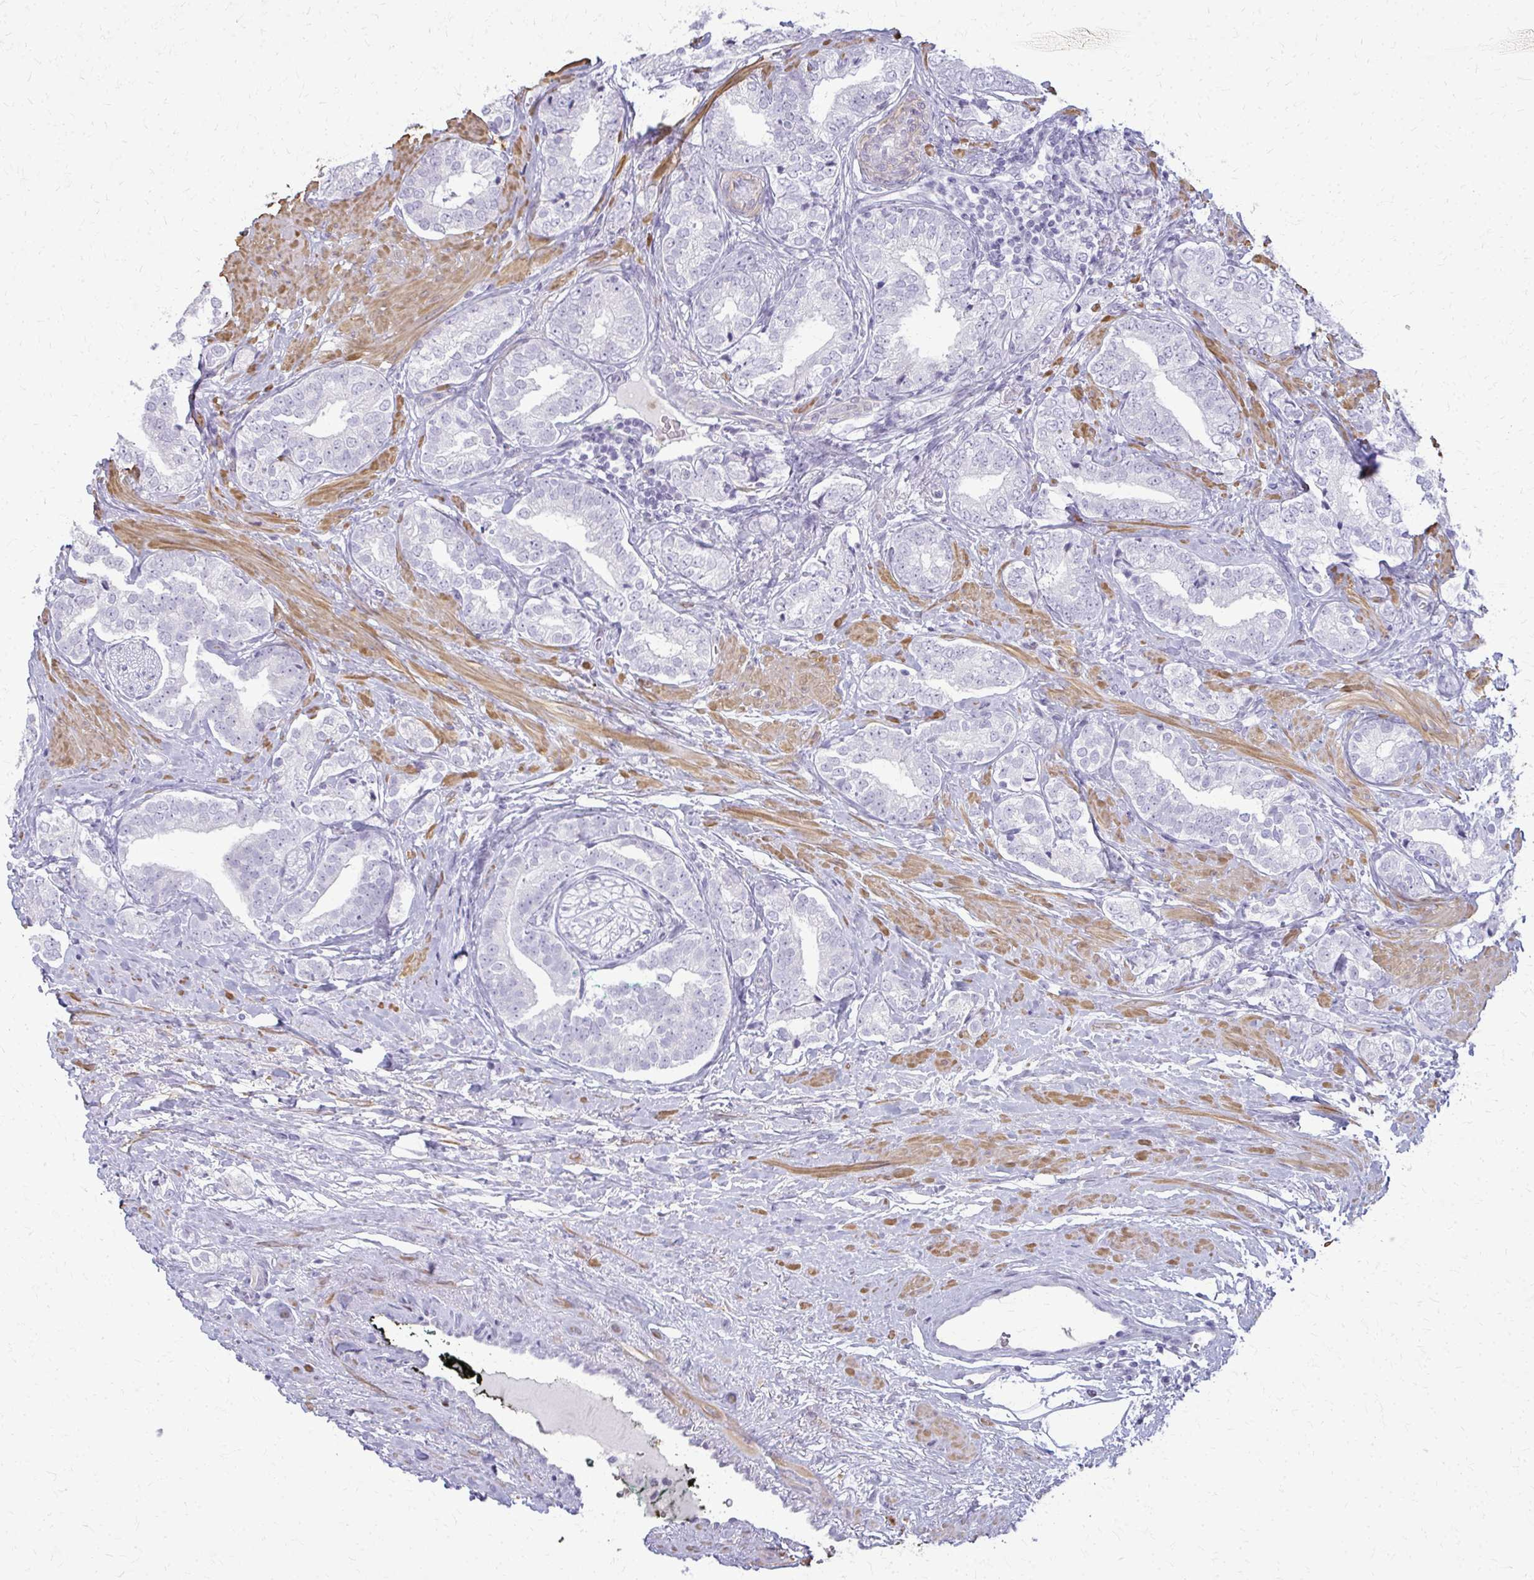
{"staining": {"intensity": "negative", "quantity": "none", "location": "none"}, "tissue": "prostate cancer", "cell_type": "Tumor cells", "image_type": "cancer", "snomed": [{"axis": "morphology", "description": "Adenocarcinoma, High grade"}, {"axis": "topography", "description": "Prostate"}], "caption": "Immunohistochemistry micrograph of neoplastic tissue: human prostate cancer (high-grade adenocarcinoma) stained with DAB displays no significant protein staining in tumor cells.", "gene": "CA3", "patient": {"sex": "male", "age": 72}}